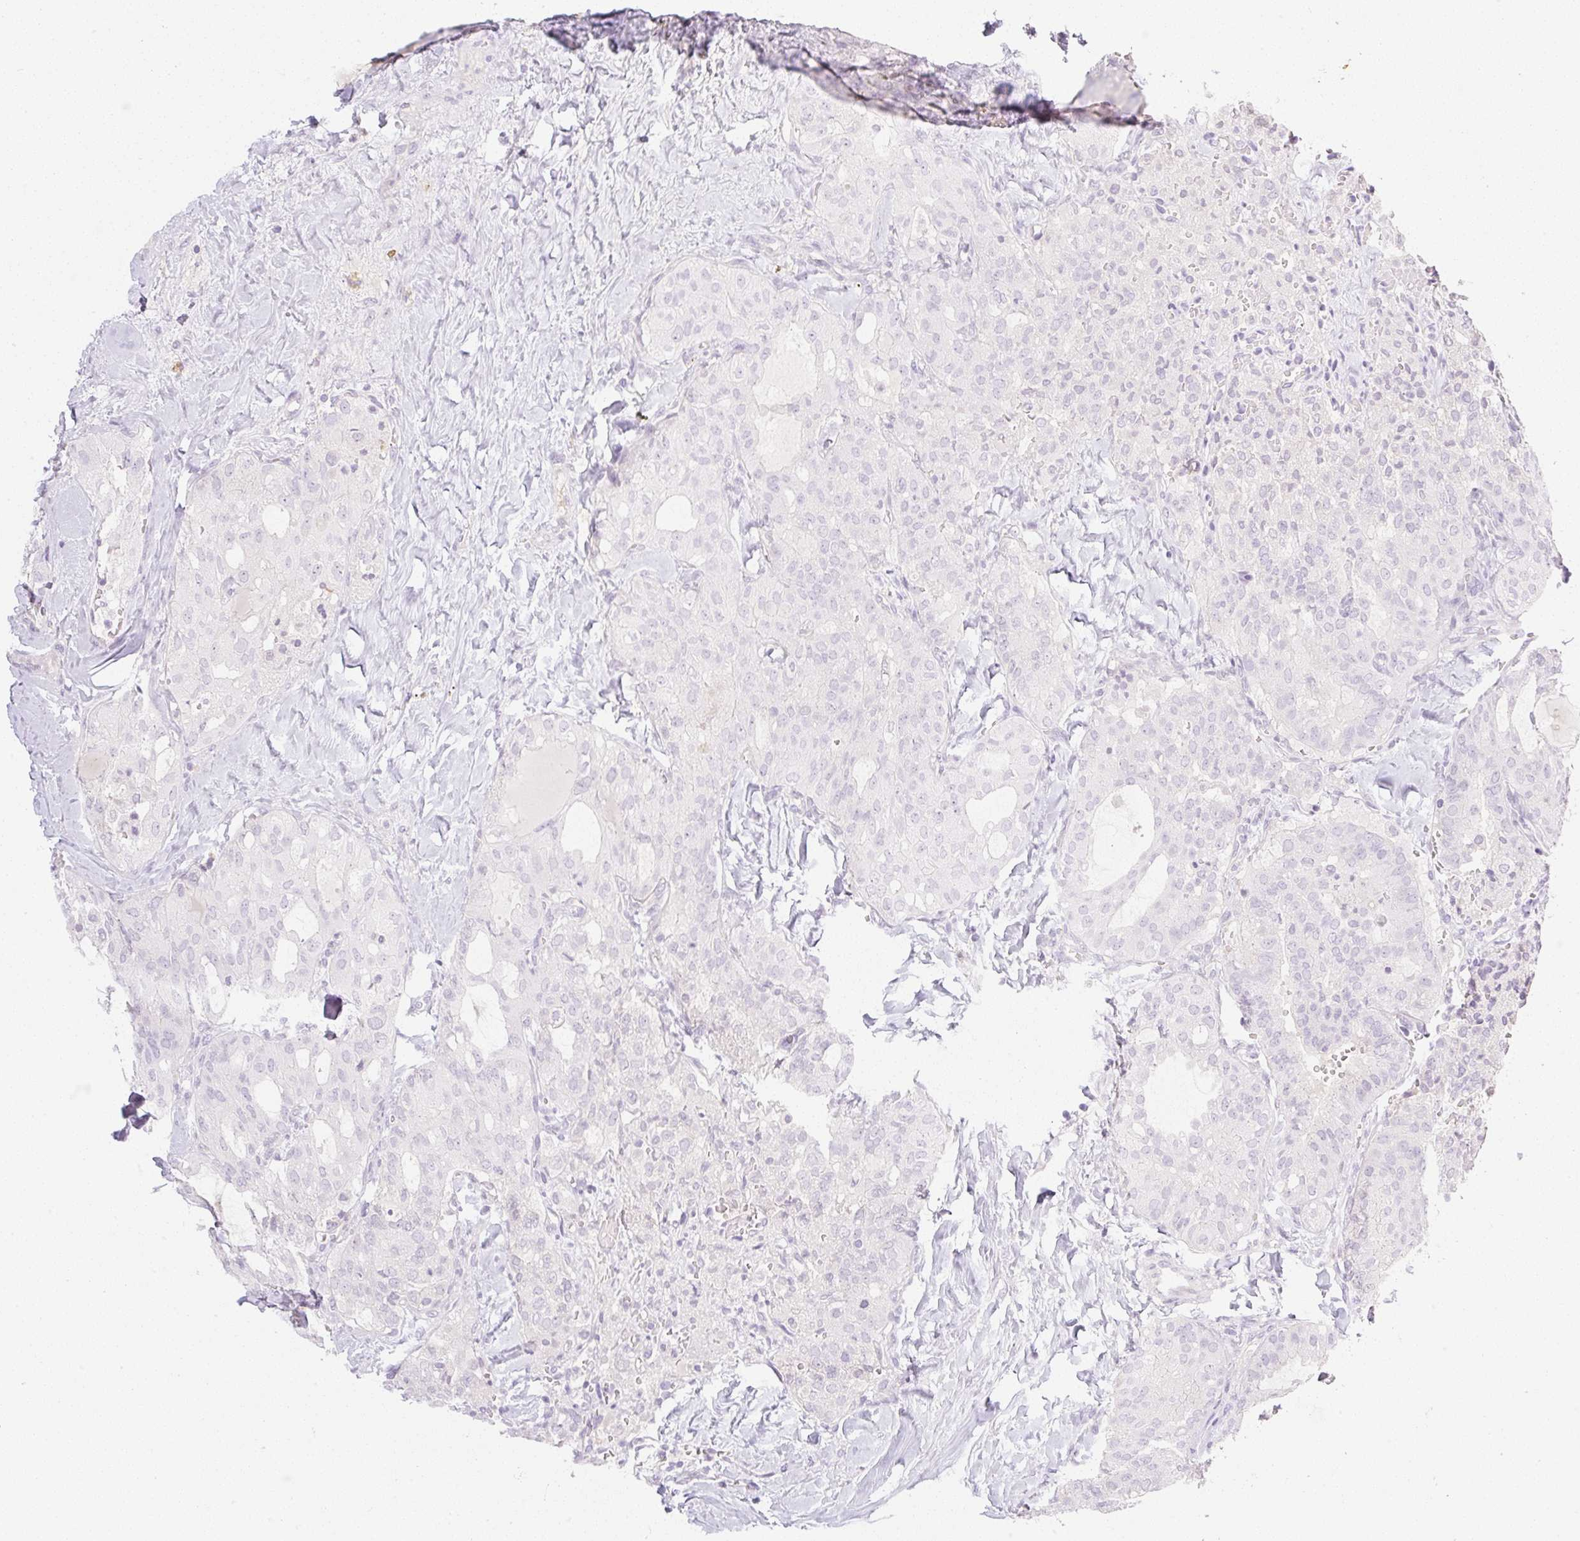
{"staining": {"intensity": "negative", "quantity": "none", "location": "none"}, "tissue": "thyroid cancer", "cell_type": "Tumor cells", "image_type": "cancer", "snomed": [{"axis": "morphology", "description": "Follicular adenoma carcinoma, NOS"}, {"axis": "topography", "description": "Thyroid gland"}], "caption": "The image shows no significant positivity in tumor cells of follicular adenoma carcinoma (thyroid).", "gene": "MIA2", "patient": {"sex": "male", "age": 75}}